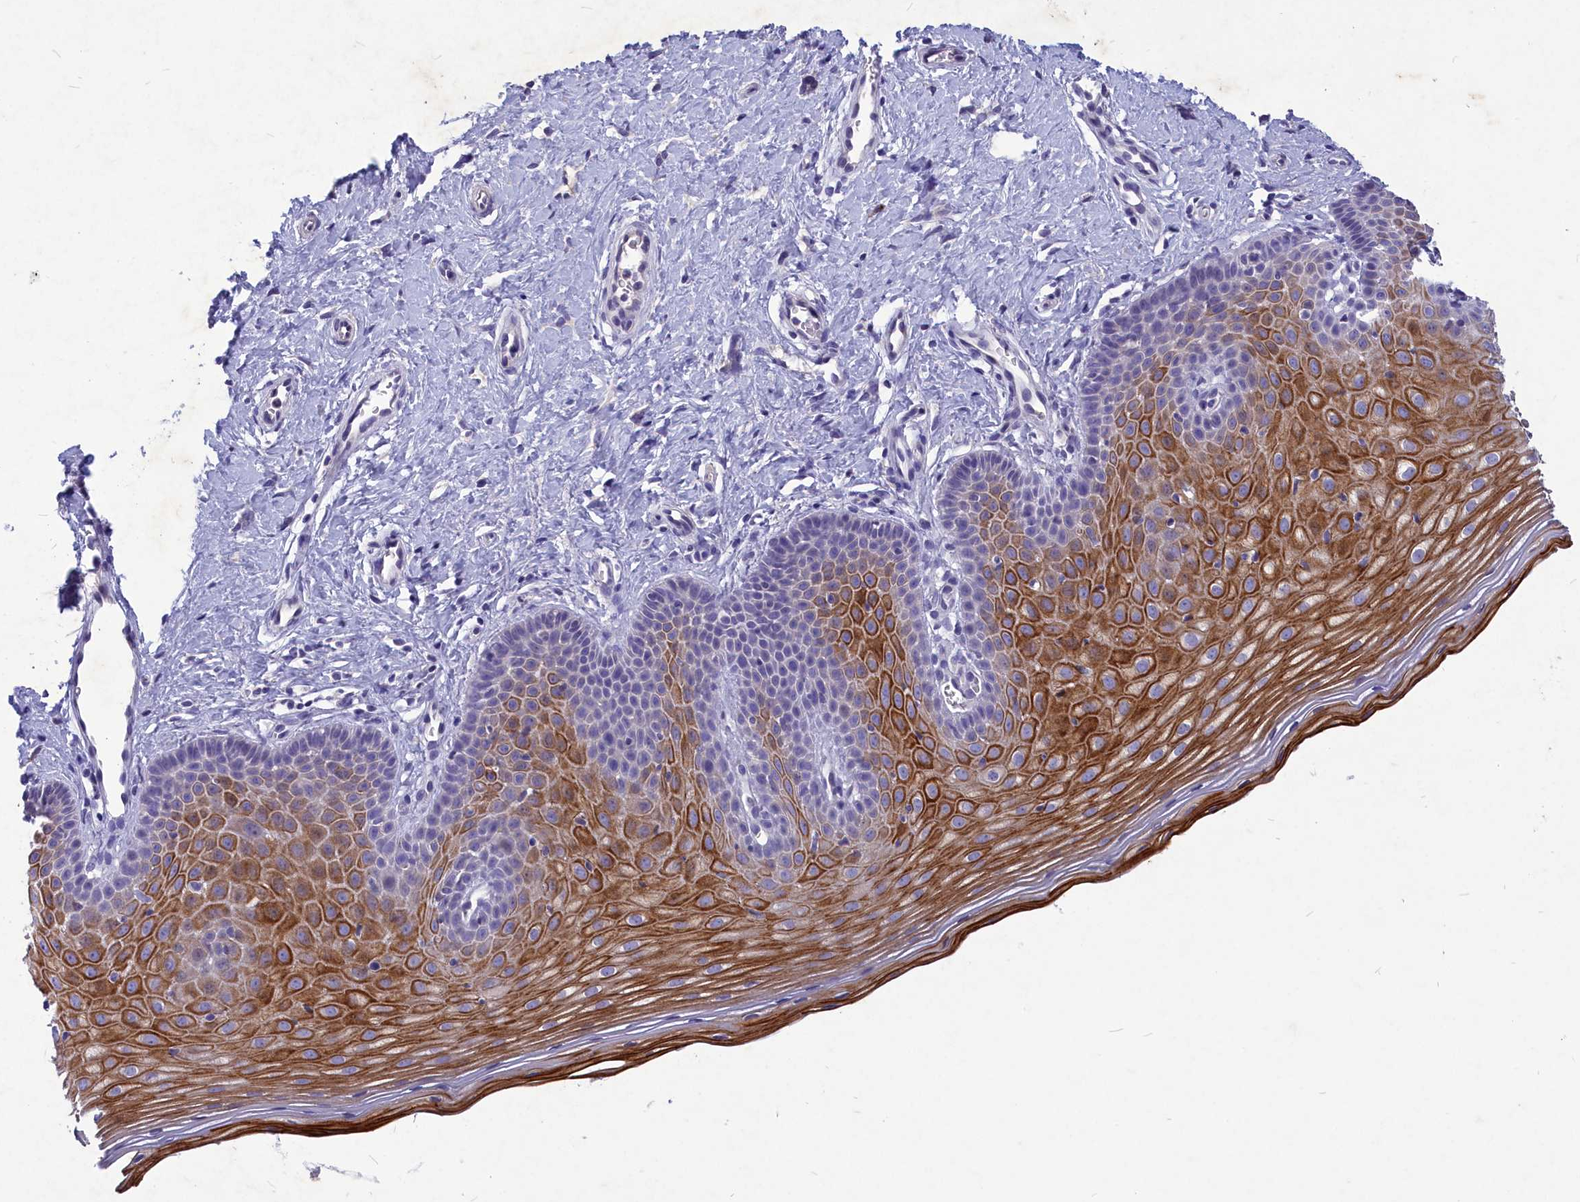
{"staining": {"intensity": "negative", "quantity": "none", "location": "none"}, "tissue": "cervix", "cell_type": "Glandular cells", "image_type": "normal", "snomed": [{"axis": "morphology", "description": "Normal tissue, NOS"}, {"axis": "topography", "description": "Cervix"}], "caption": "This is an immunohistochemistry (IHC) histopathology image of benign human cervix. There is no positivity in glandular cells.", "gene": "DEFB119", "patient": {"sex": "female", "age": 36}}